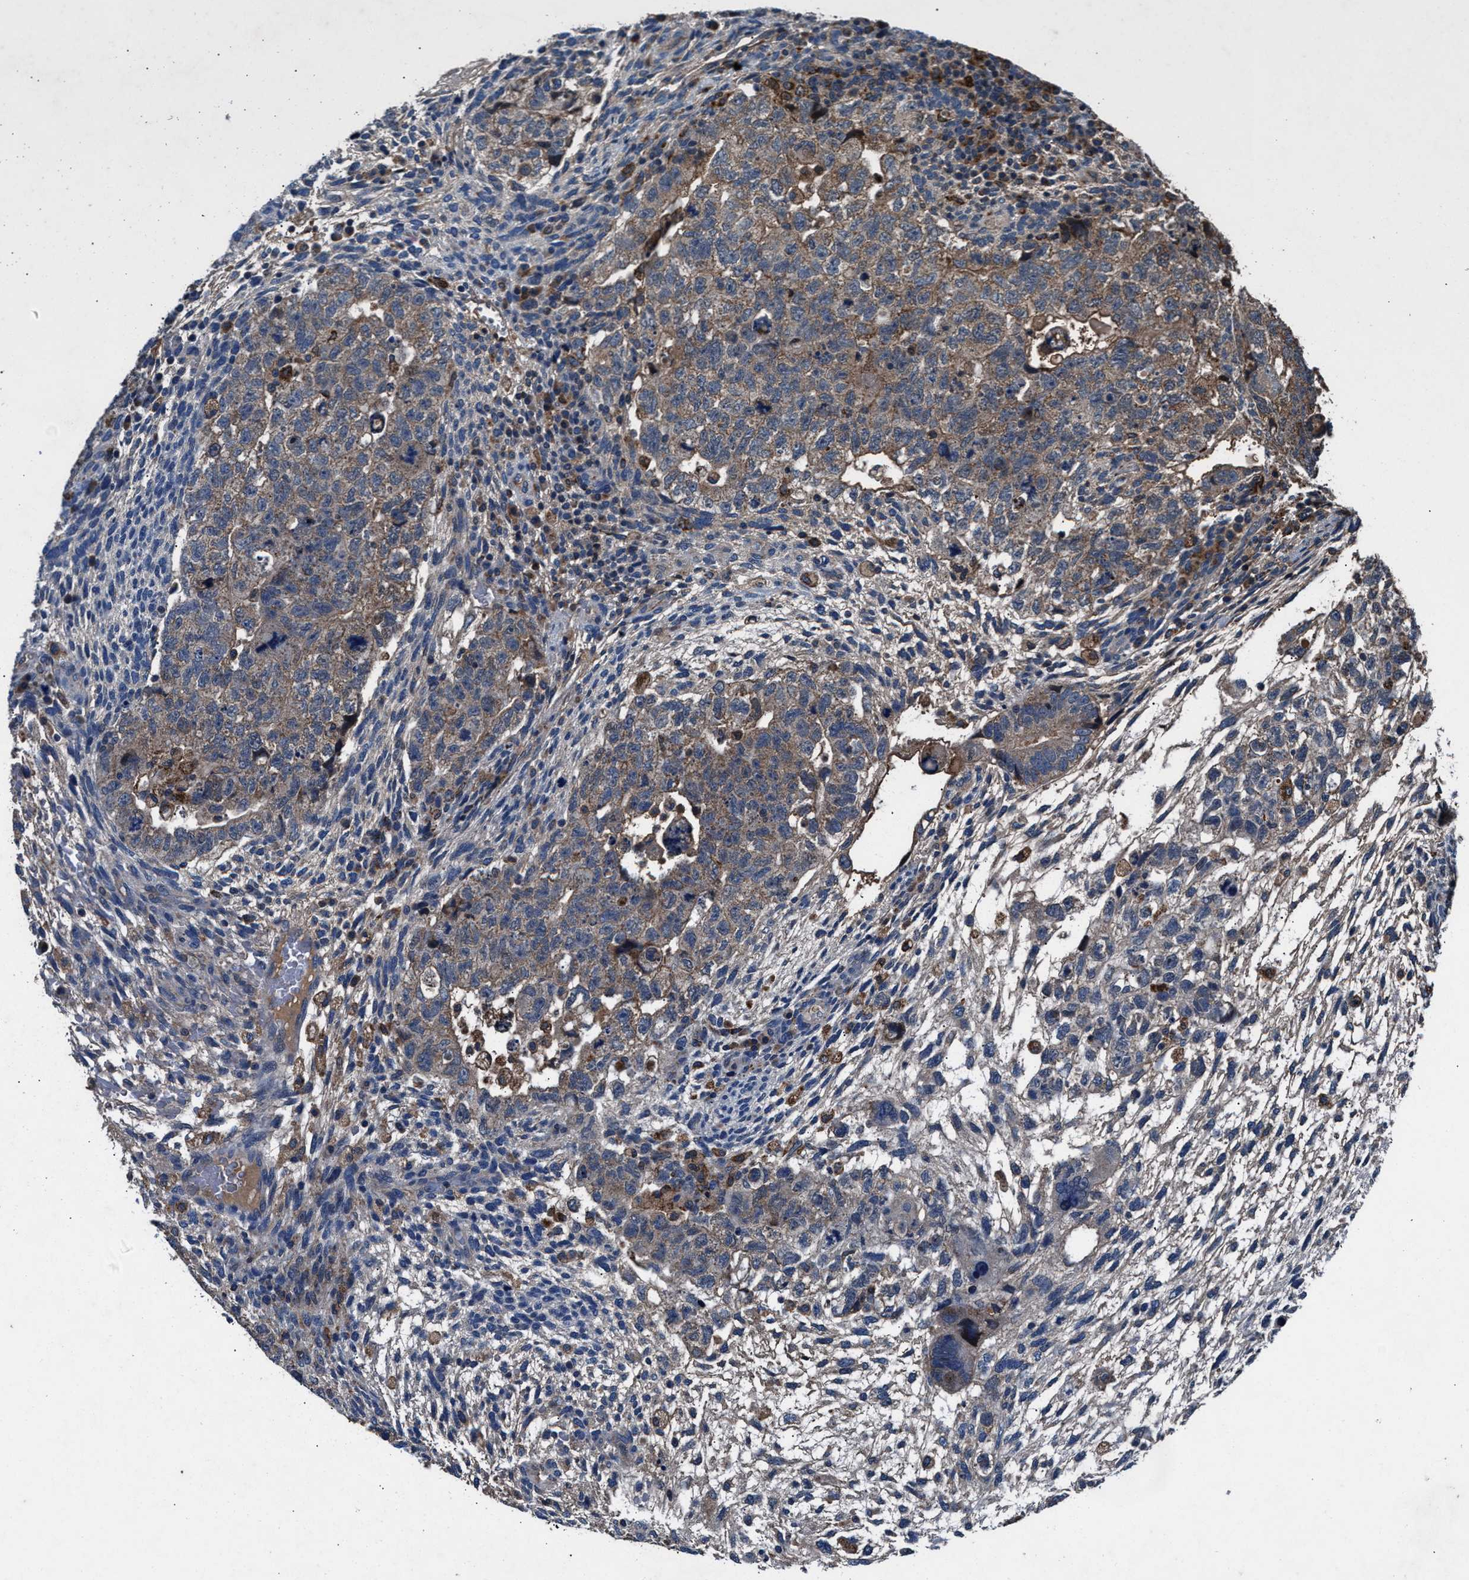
{"staining": {"intensity": "weak", "quantity": ">75%", "location": "cytoplasmic/membranous"}, "tissue": "testis cancer", "cell_type": "Tumor cells", "image_type": "cancer", "snomed": [{"axis": "morphology", "description": "Carcinoma, Embryonal, NOS"}, {"axis": "topography", "description": "Testis"}], "caption": "There is low levels of weak cytoplasmic/membranous staining in tumor cells of testis cancer (embryonal carcinoma), as demonstrated by immunohistochemical staining (brown color).", "gene": "FAM221A", "patient": {"sex": "male", "age": 36}}